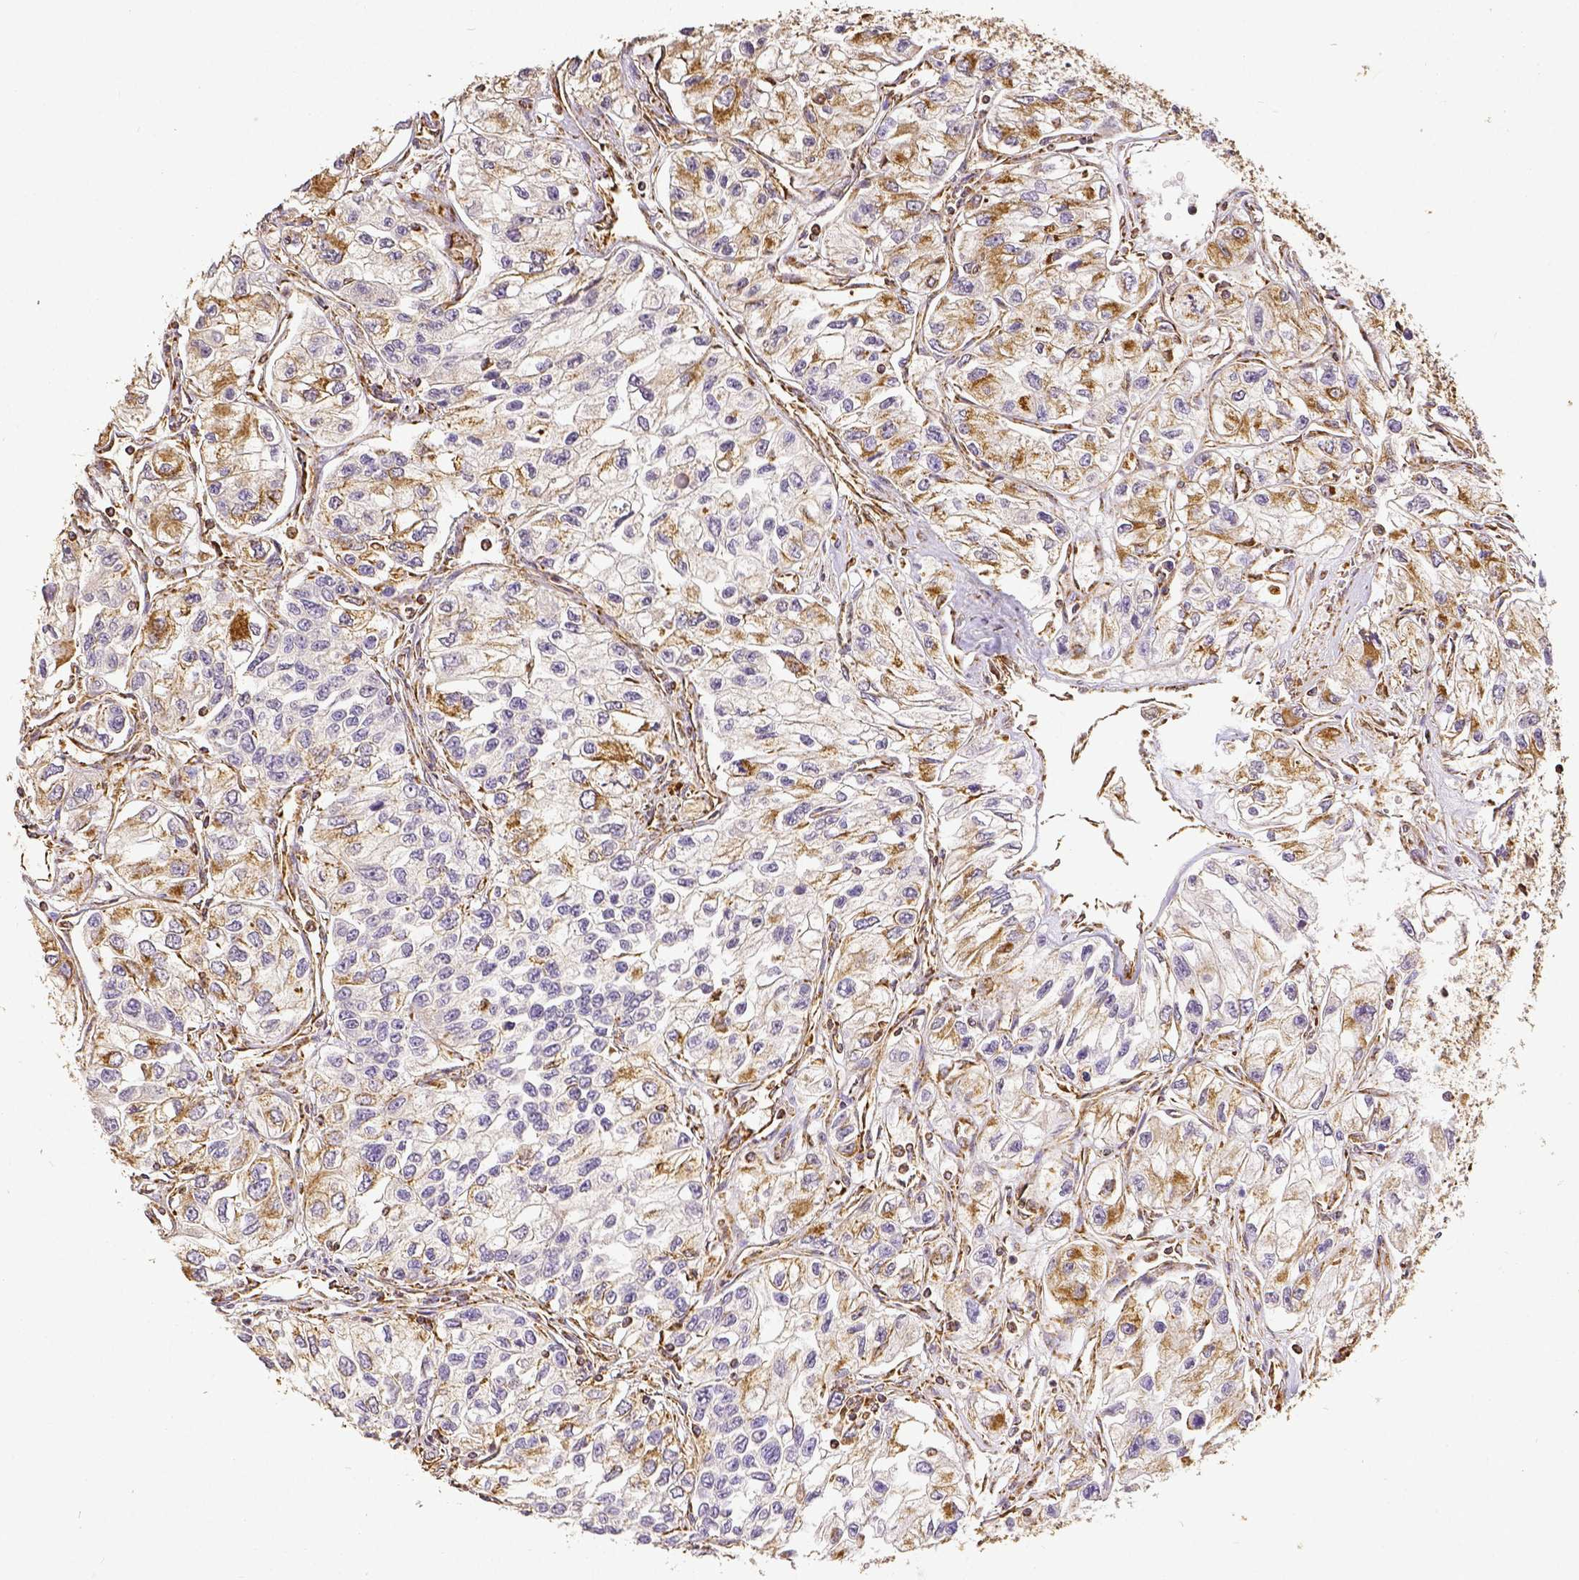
{"staining": {"intensity": "moderate", "quantity": ">75%", "location": "cytoplasmic/membranous"}, "tissue": "renal cancer", "cell_type": "Tumor cells", "image_type": "cancer", "snomed": [{"axis": "morphology", "description": "Adenocarcinoma, NOS"}, {"axis": "topography", "description": "Kidney"}], "caption": "High-magnification brightfield microscopy of renal adenocarcinoma stained with DAB (brown) and counterstained with hematoxylin (blue). tumor cells exhibit moderate cytoplasmic/membranous expression is appreciated in about>75% of cells. (DAB = brown stain, brightfield microscopy at high magnification).", "gene": "SDHB", "patient": {"sex": "female", "age": 59}}